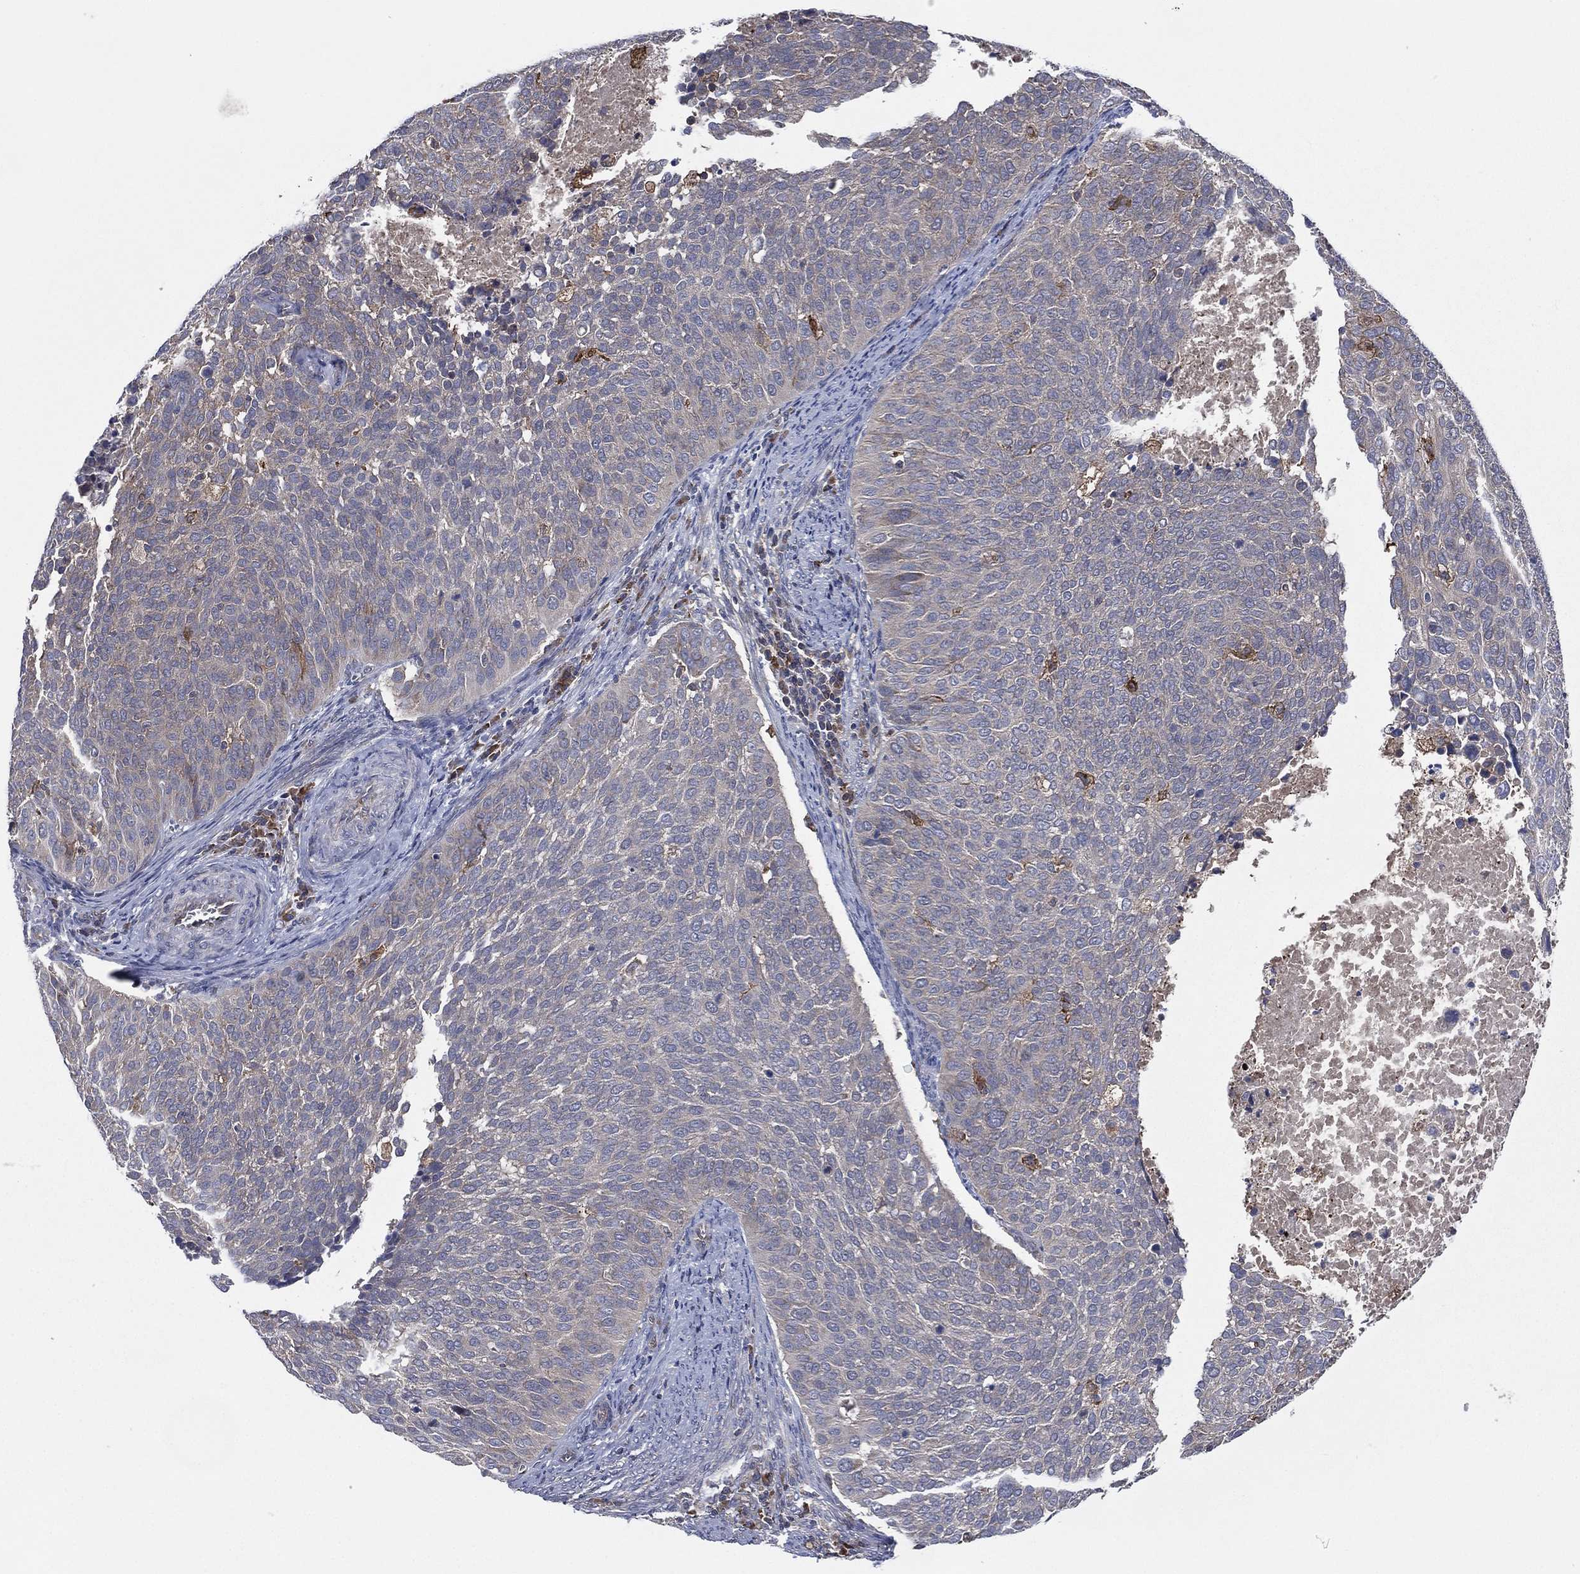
{"staining": {"intensity": "negative", "quantity": "none", "location": "none"}, "tissue": "cervical cancer", "cell_type": "Tumor cells", "image_type": "cancer", "snomed": [{"axis": "morphology", "description": "Squamous cell carcinoma, NOS"}, {"axis": "topography", "description": "Cervix"}], "caption": "Tumor cells show no significant protein positivity in cervical cancer.", "gene": "C2orf76", "patient": {"sex": "female", "age": 39}}